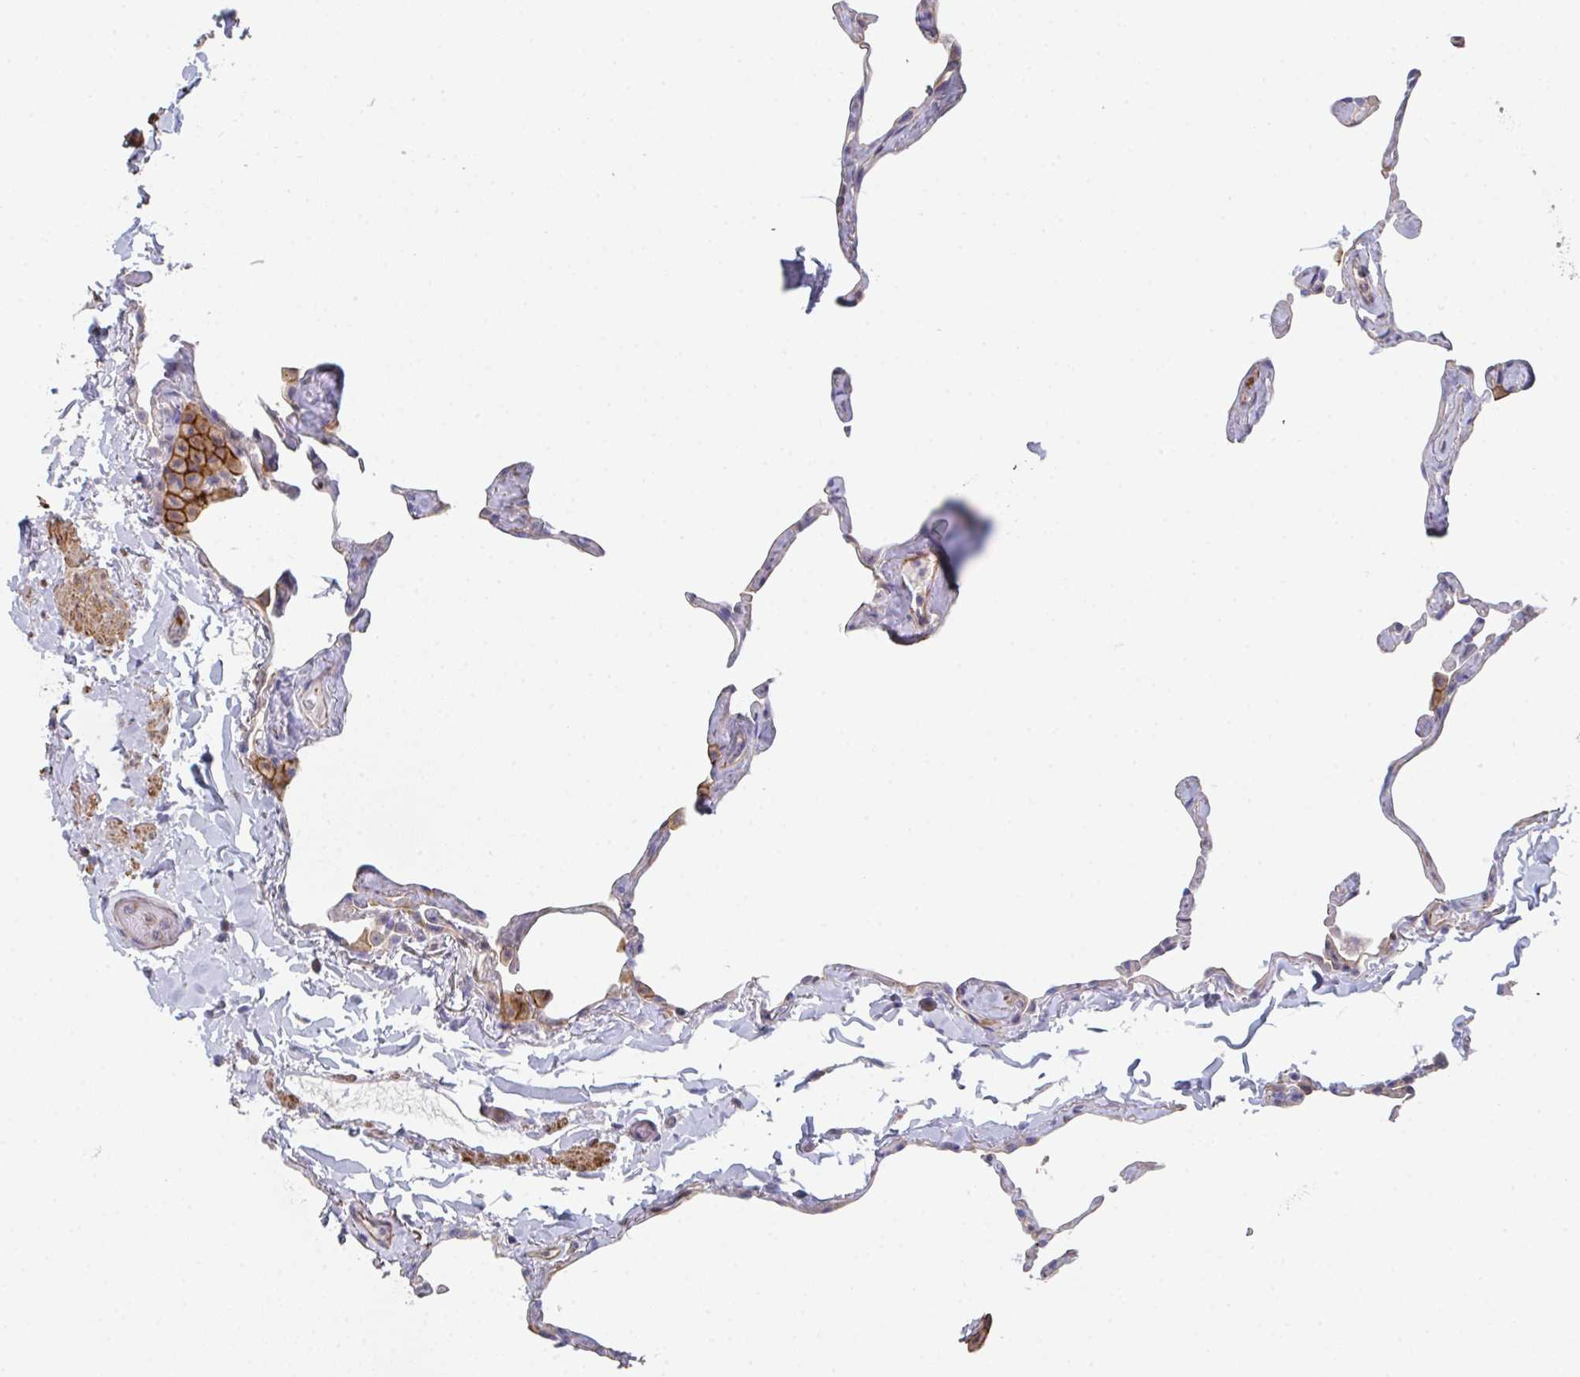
{"staining": {"intensity": "negative", "quantity": "none", "location": "none"}, "tissue": "lung", "cell_type": "Alveolar cells", "image_type": "normal", "snomed": [{"axis": "morphology", "description": "Normal tissue, NOS"}, {"axis": "topography", "description": "Lung"}], "caption": "Alveolar cells show no significant protein staining in normal lung. (Stains: DAB (3,3'-diaminobenzidine) immunohistochemistry (IHC) with hematoxylin counter stain, Microscopy: brightfield microscopy at high magnification).", "gene": "FZD2", "patient": {"sex": "male", "age": 65}}